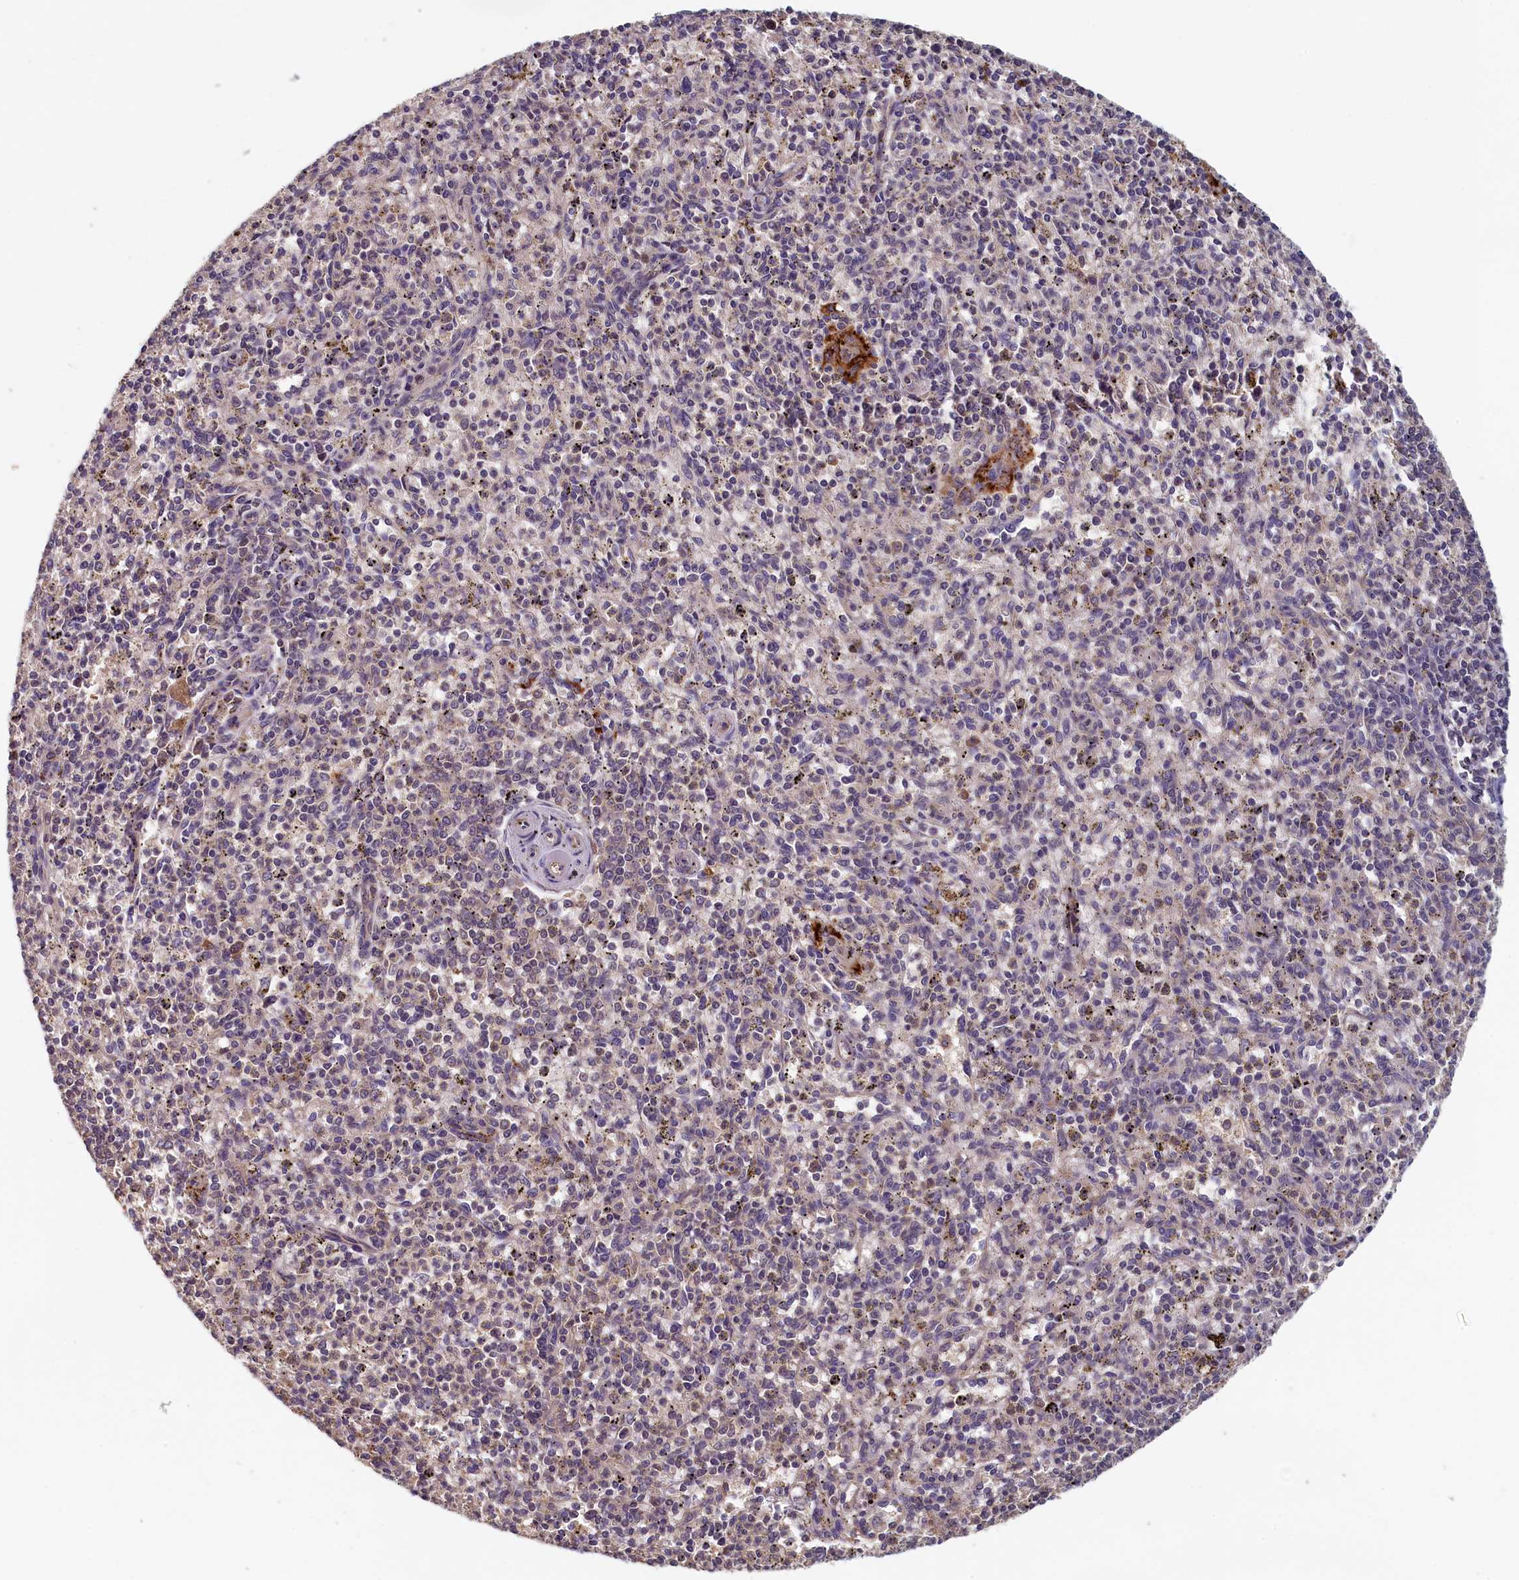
{"staining": {"intensity": "negative", "quantity": "none", "location": "none"}, "tissue": "spleen", "cell_type": "Cells in red pulp", "image_type": "normal", "snomed": [{"axis": "morphology", "description": "Normal tissue, NOS"}, {"axis": "topography", "description": "Spleen"}], "caption": "Cells in red pulp are negative for protein expression in unremarkable human spleen. The staining is performed using DAB brown chromogen with nuclei counter-stained in using hematoxylin.", "gene": "NUBP2", "patient": {"sex": "male", "age": 72}}